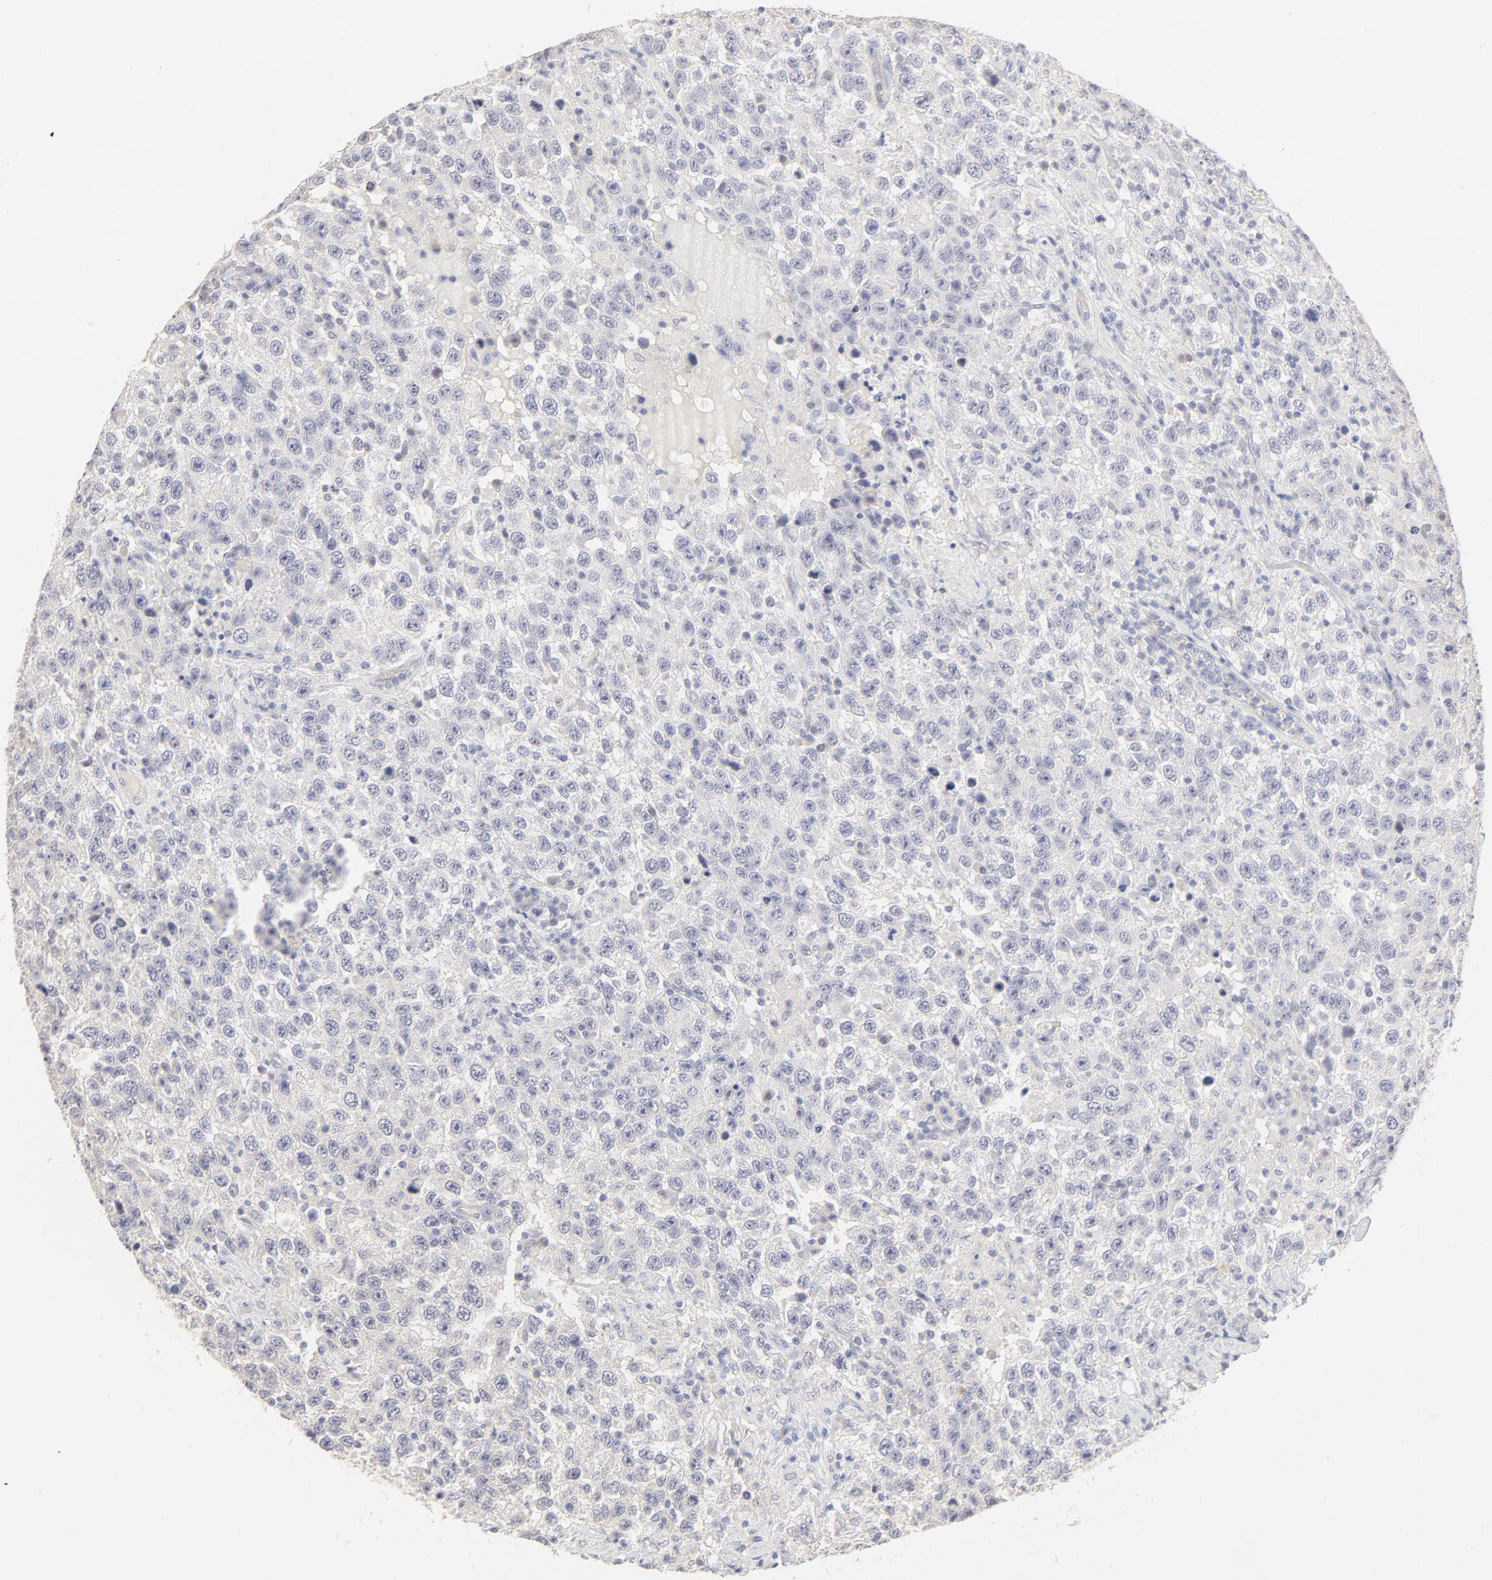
{"staining": {"intensity": "negative", "quantity": "none", "location": "none"}, "tissue": "testis cancer", "cell_type": "Tumor cells", "image_type": "cancer", "snomed": [{"axis": "morphology", "description": "Seminoma, NOS"}, {"axis": "topography", "description": "Testis"}], "caption": "A high-resolution image shows IHC staining of testis seminoma, which demonstrates no significant expression in tumor cells.", "gene": "ELF3", "patient": {"sex": "male", "age": 41}}